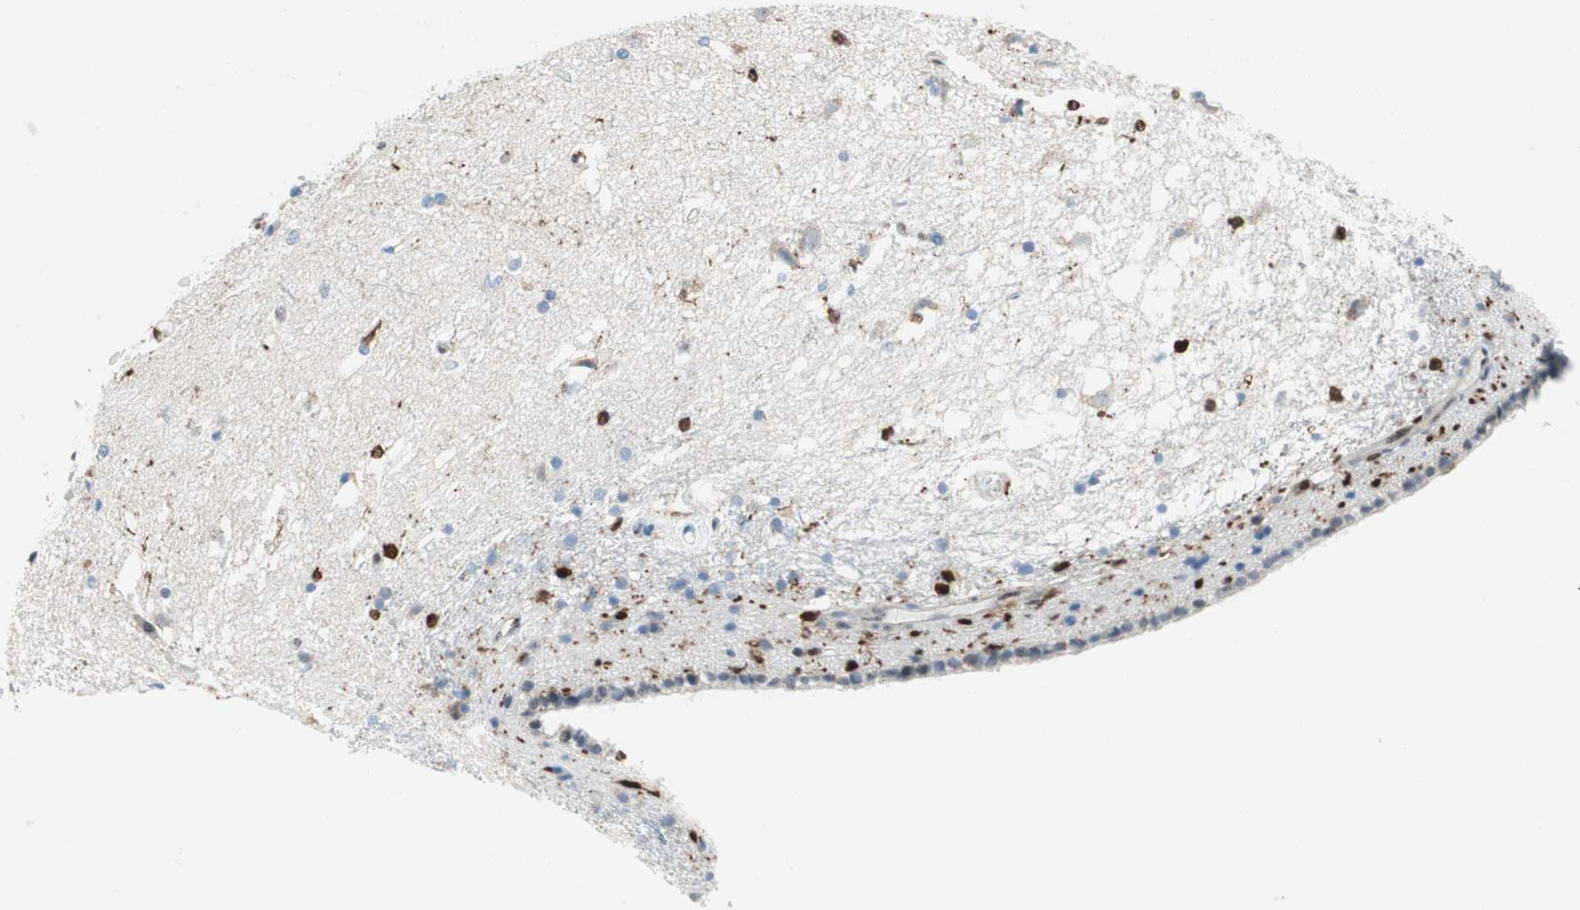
{"staining": {"intensity": "strong", "quantity": "<25%", "location": "cytoplasmic/membranous,nuclear"}, "tissue": "caudate", "cell_type": "Glial cells", "image_type": "normal", "snomed": [{"axis": "morphology", "description": "Normal tissue, NOS"}, {"axis": "topography", "description": "Lateral ventricle wall"}], "caption": "Immunohistochemical staining of benign caudate exhibits <25% levels of strong cytoplasmic/membranous,nuclear protein staining in approximately <25% of glial cells. Immunohistochemistry (ihc) stains the protein in brown and the nuclei are stained blue.", "gene": "RGS10", "patient": {"sex": "female", "age": 19}}